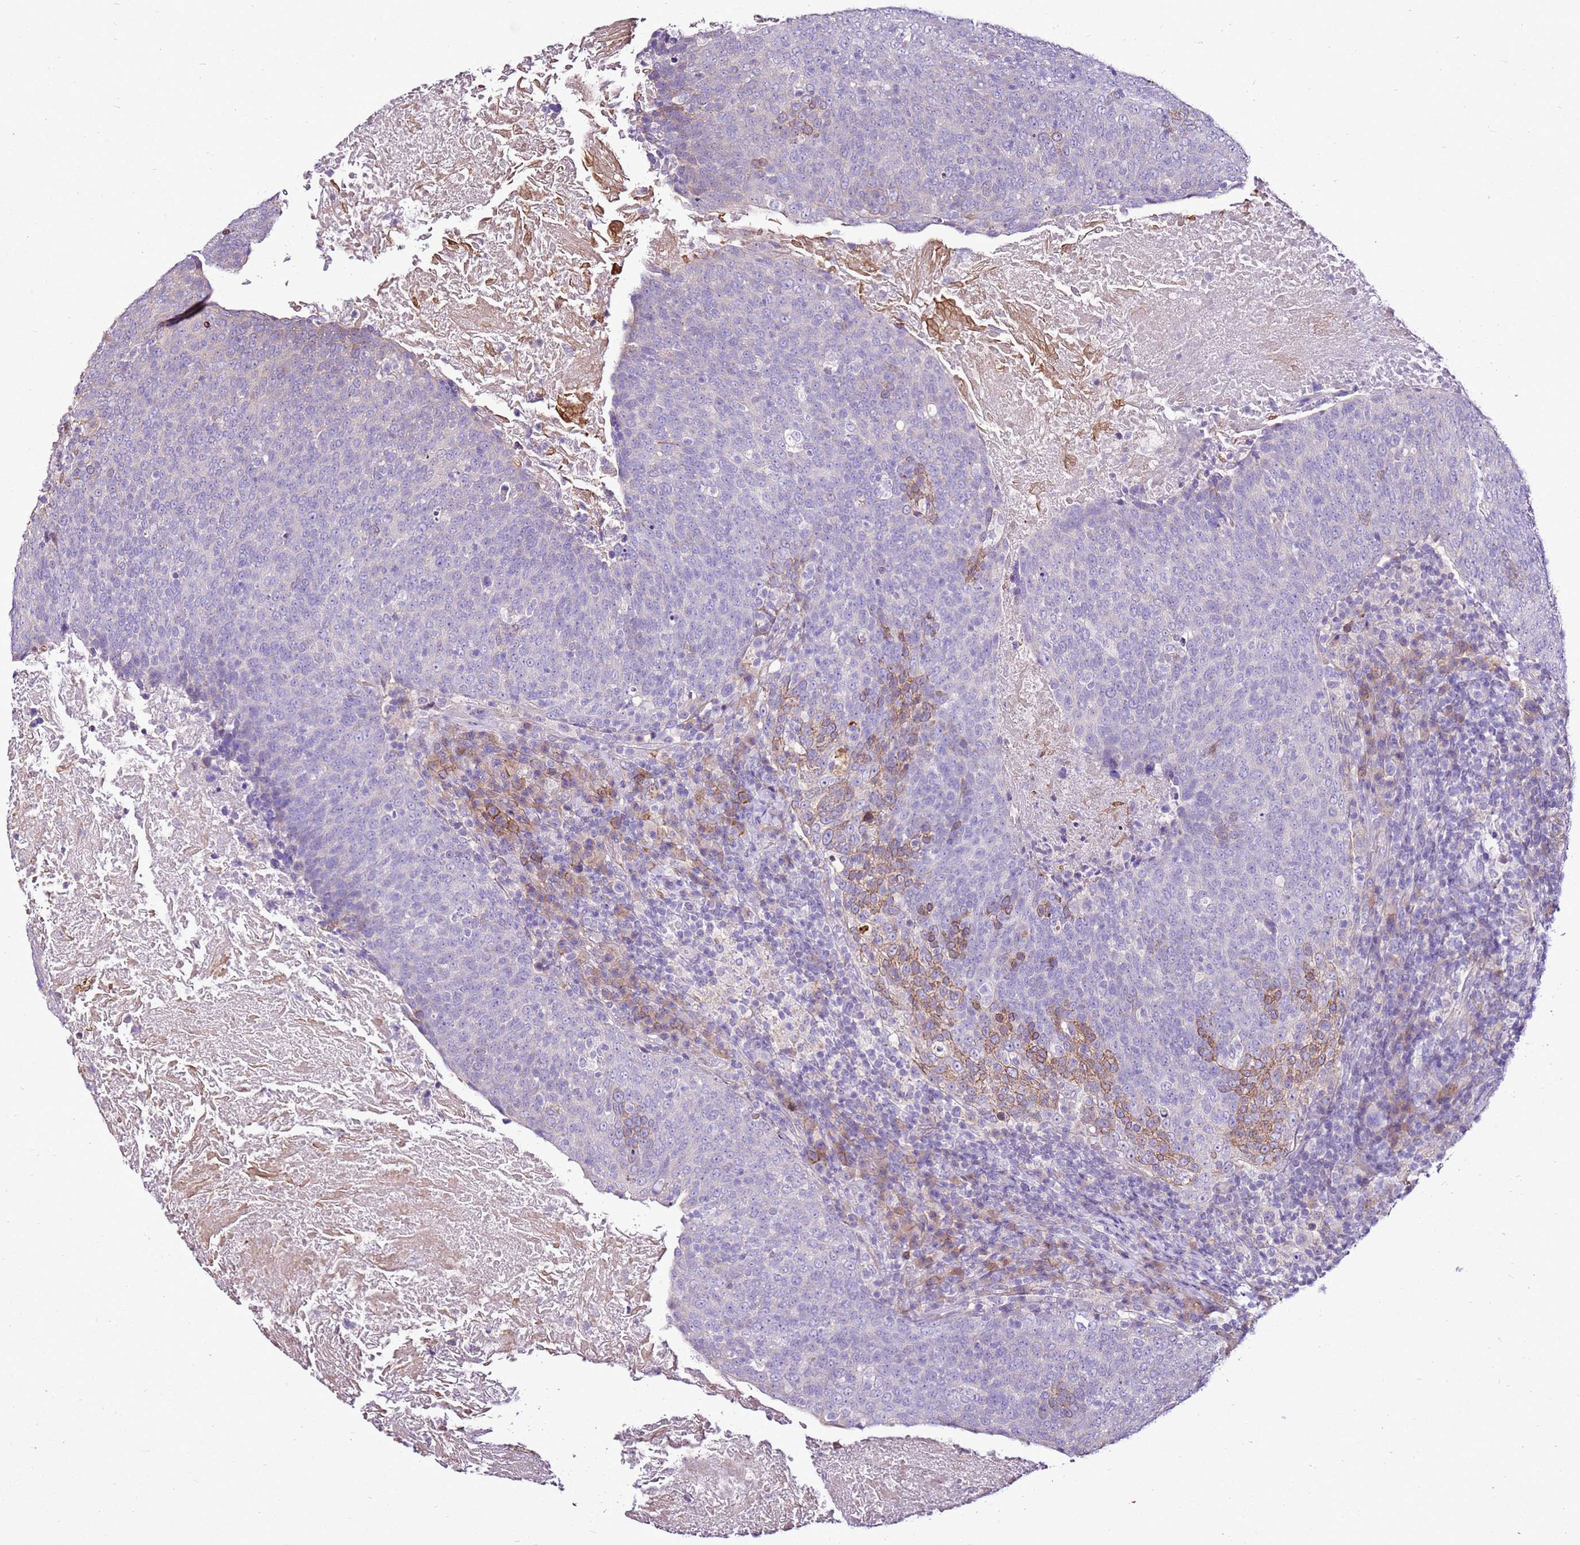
{"staining": {"intensity": "moderate", "quantity": "<25%", "location": "cytoplasmic/membranous"}, "tissue": "head and neck cancer", "cell_type": "Tumor cells", "image_type": "cancer", "snomed": [{"axis": "morphology", "description": "Squamous cell carcinoma, NOS"}, {"axis": "morphology", "description": "Squamous cell carcinoma, metastatic, NOS"}, {"axis": "topography", "description": "Lymph node"}, {"axis": "topography", "description": "Head-Neck"}], "caption": "Tumor cells exhibit low levels of moderate cytoplasmic/membranous staining in approximately <25% of cells in metastatic squamous cell carcinoma (head and neck).", "gene": "SLC38A5", "patient": {"sex": "male", "age": 62}}